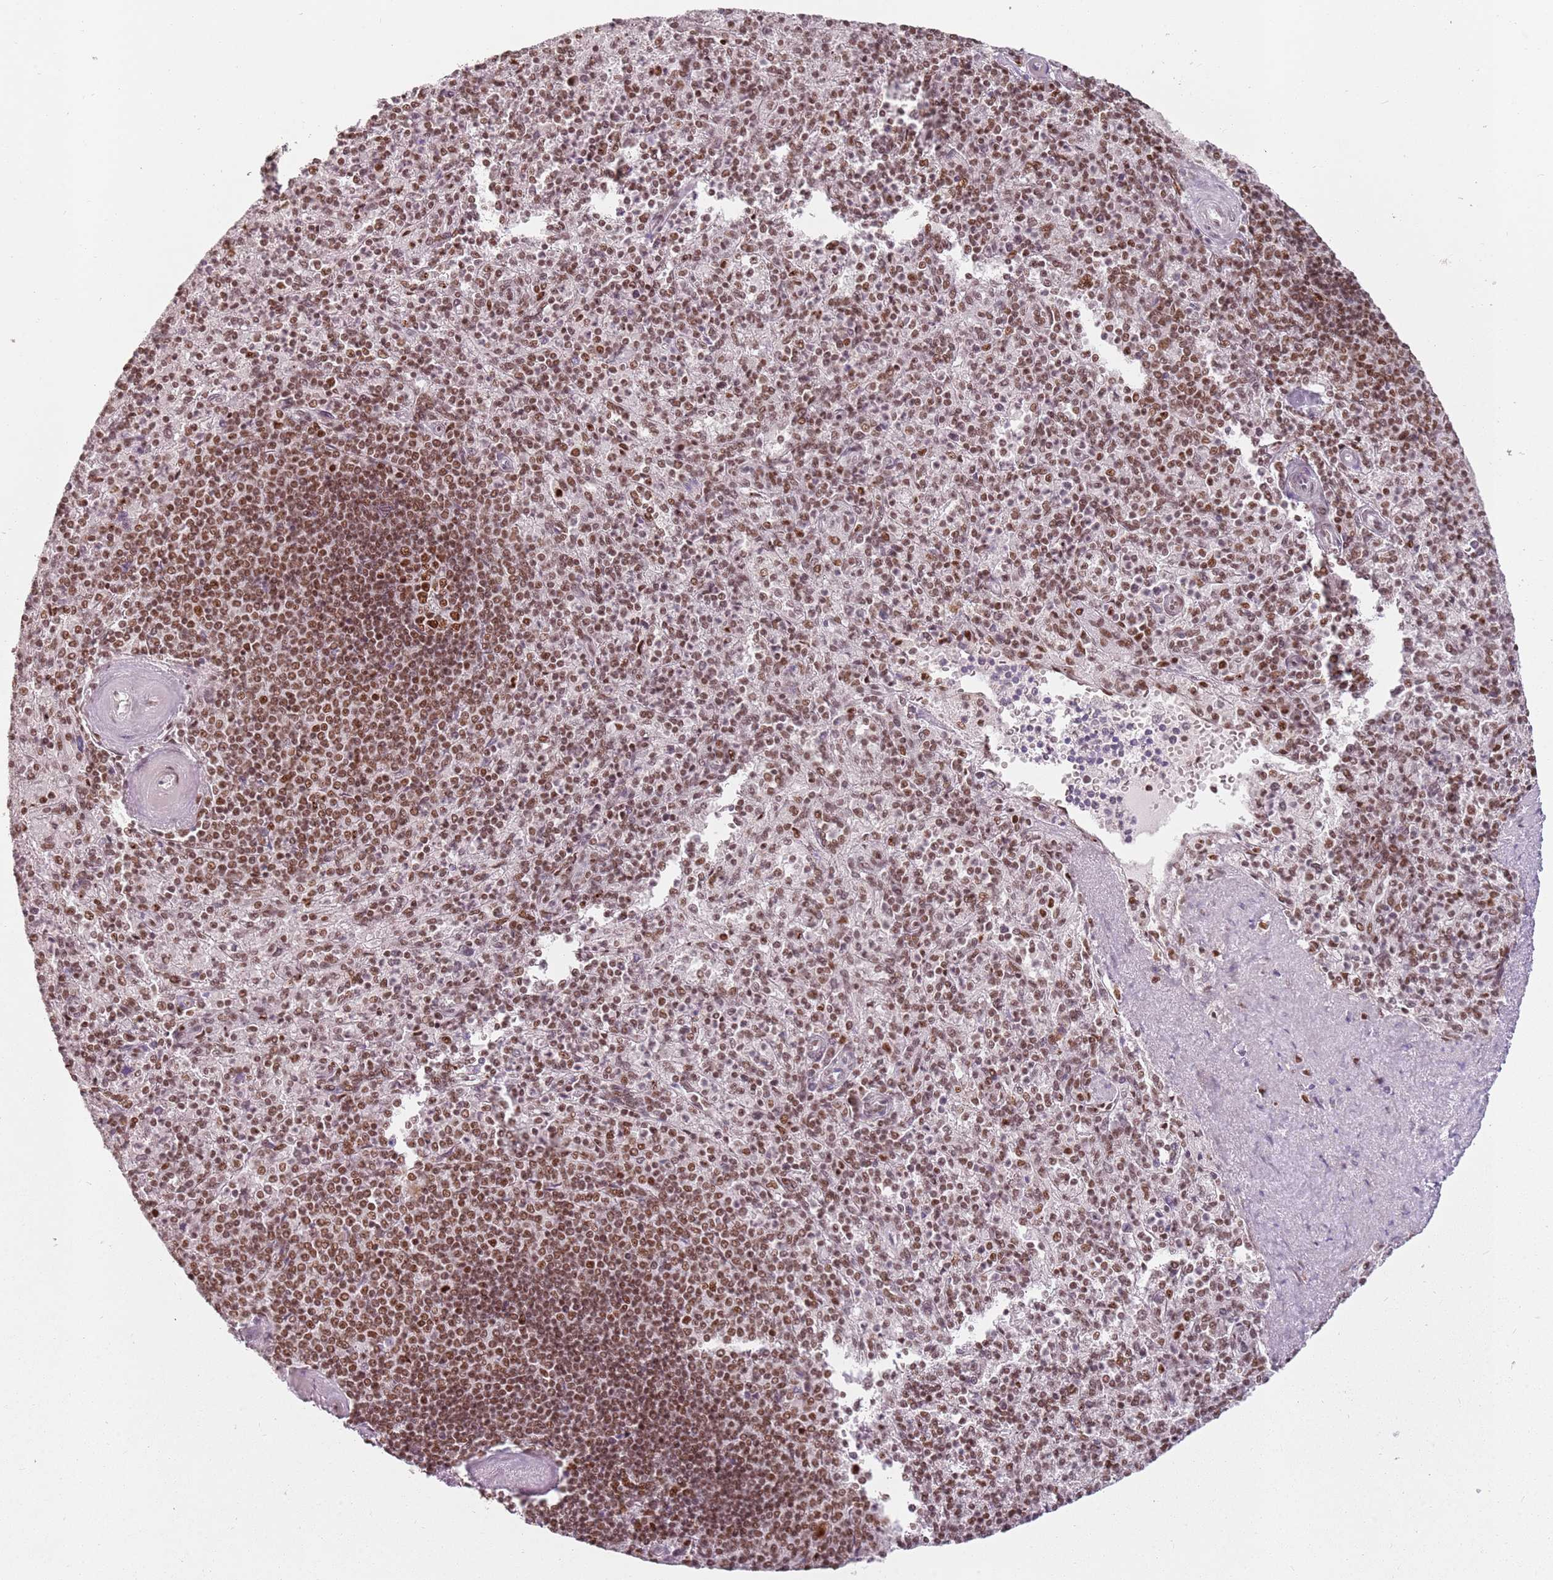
{"staining": {"intensity": "moderate", "quantity": ">75%", "location": "nuclear"}, "tissue": "spleen", "cell_type": "Cells in red pulp", "image_type": "normal", "snomed": [{"axis": "morphology", "description": "Normal tissue, NOS"}, {"axis": "topography", "description": "Spleen"}], "caption": "Cells in red pulp display medium levels of moderate nuclear positivity in approximately >75% of cells in benign spleen.", "gene": "TENT4A", "patient": {"sex": "male", "age": 82}}